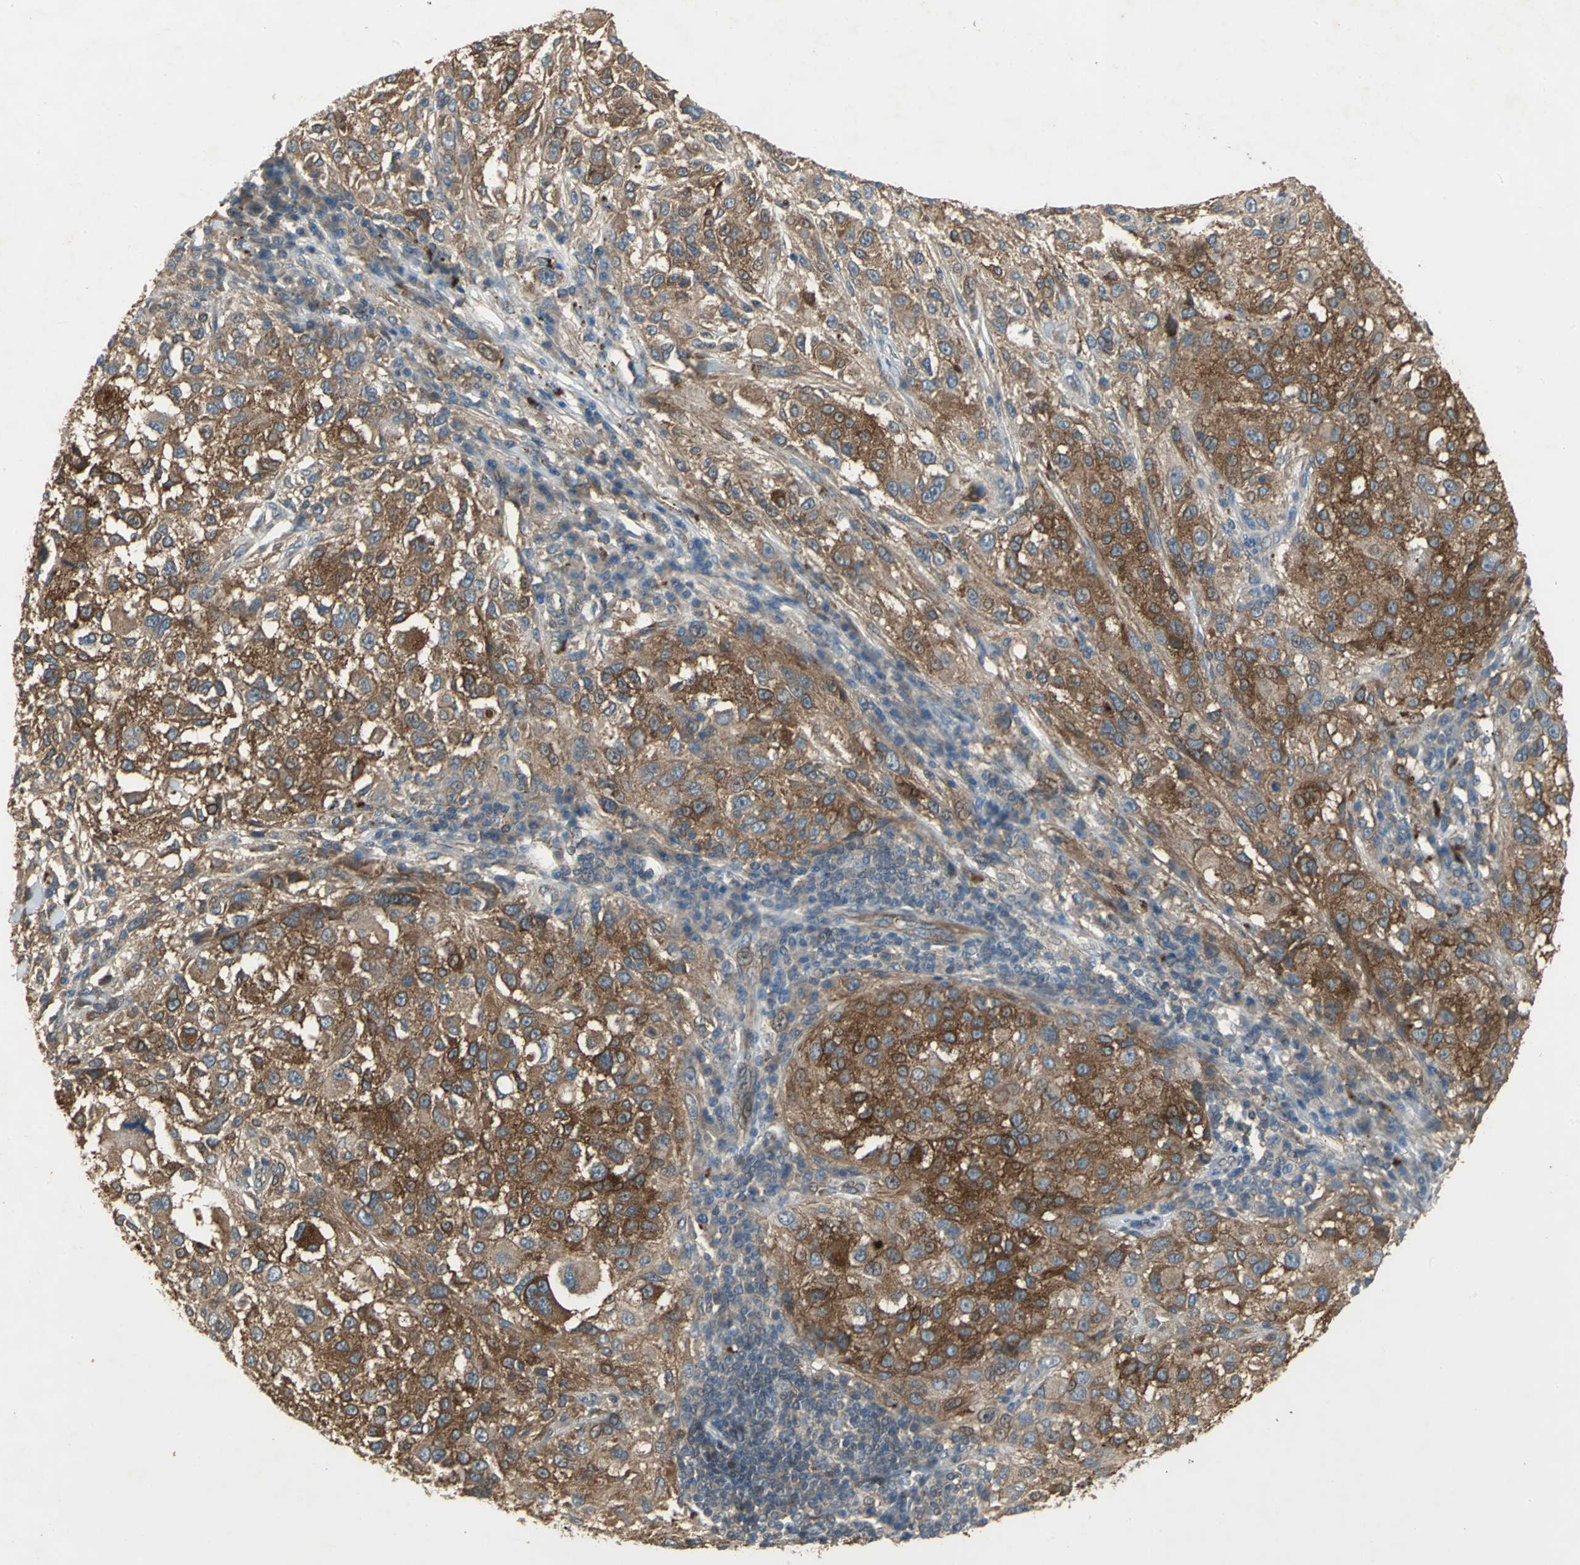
{"staining": {"intensity": "strong", "quantity": ">75%", "location": "cytoplasmic/membranous"}, "tissue": "melanoma", "cell_type": "Tumor cells", "image_type": "cancer", "snomed": [{"axis": "morphology", "description": "Necrosis, NOS"}, {"axis": "morphology", "description": "Malignant melanoma, NOS"}, {"axis": "topography", "description": "Skin"}], "caption": "Protein expression analysis of melanoma reveals strong cytoplasmic/membranous staining in approximately >75% of tumor cells. Nuclei are stained in blue.", "gene": "MET", "patient": {"sex": "female", "age": 87}}